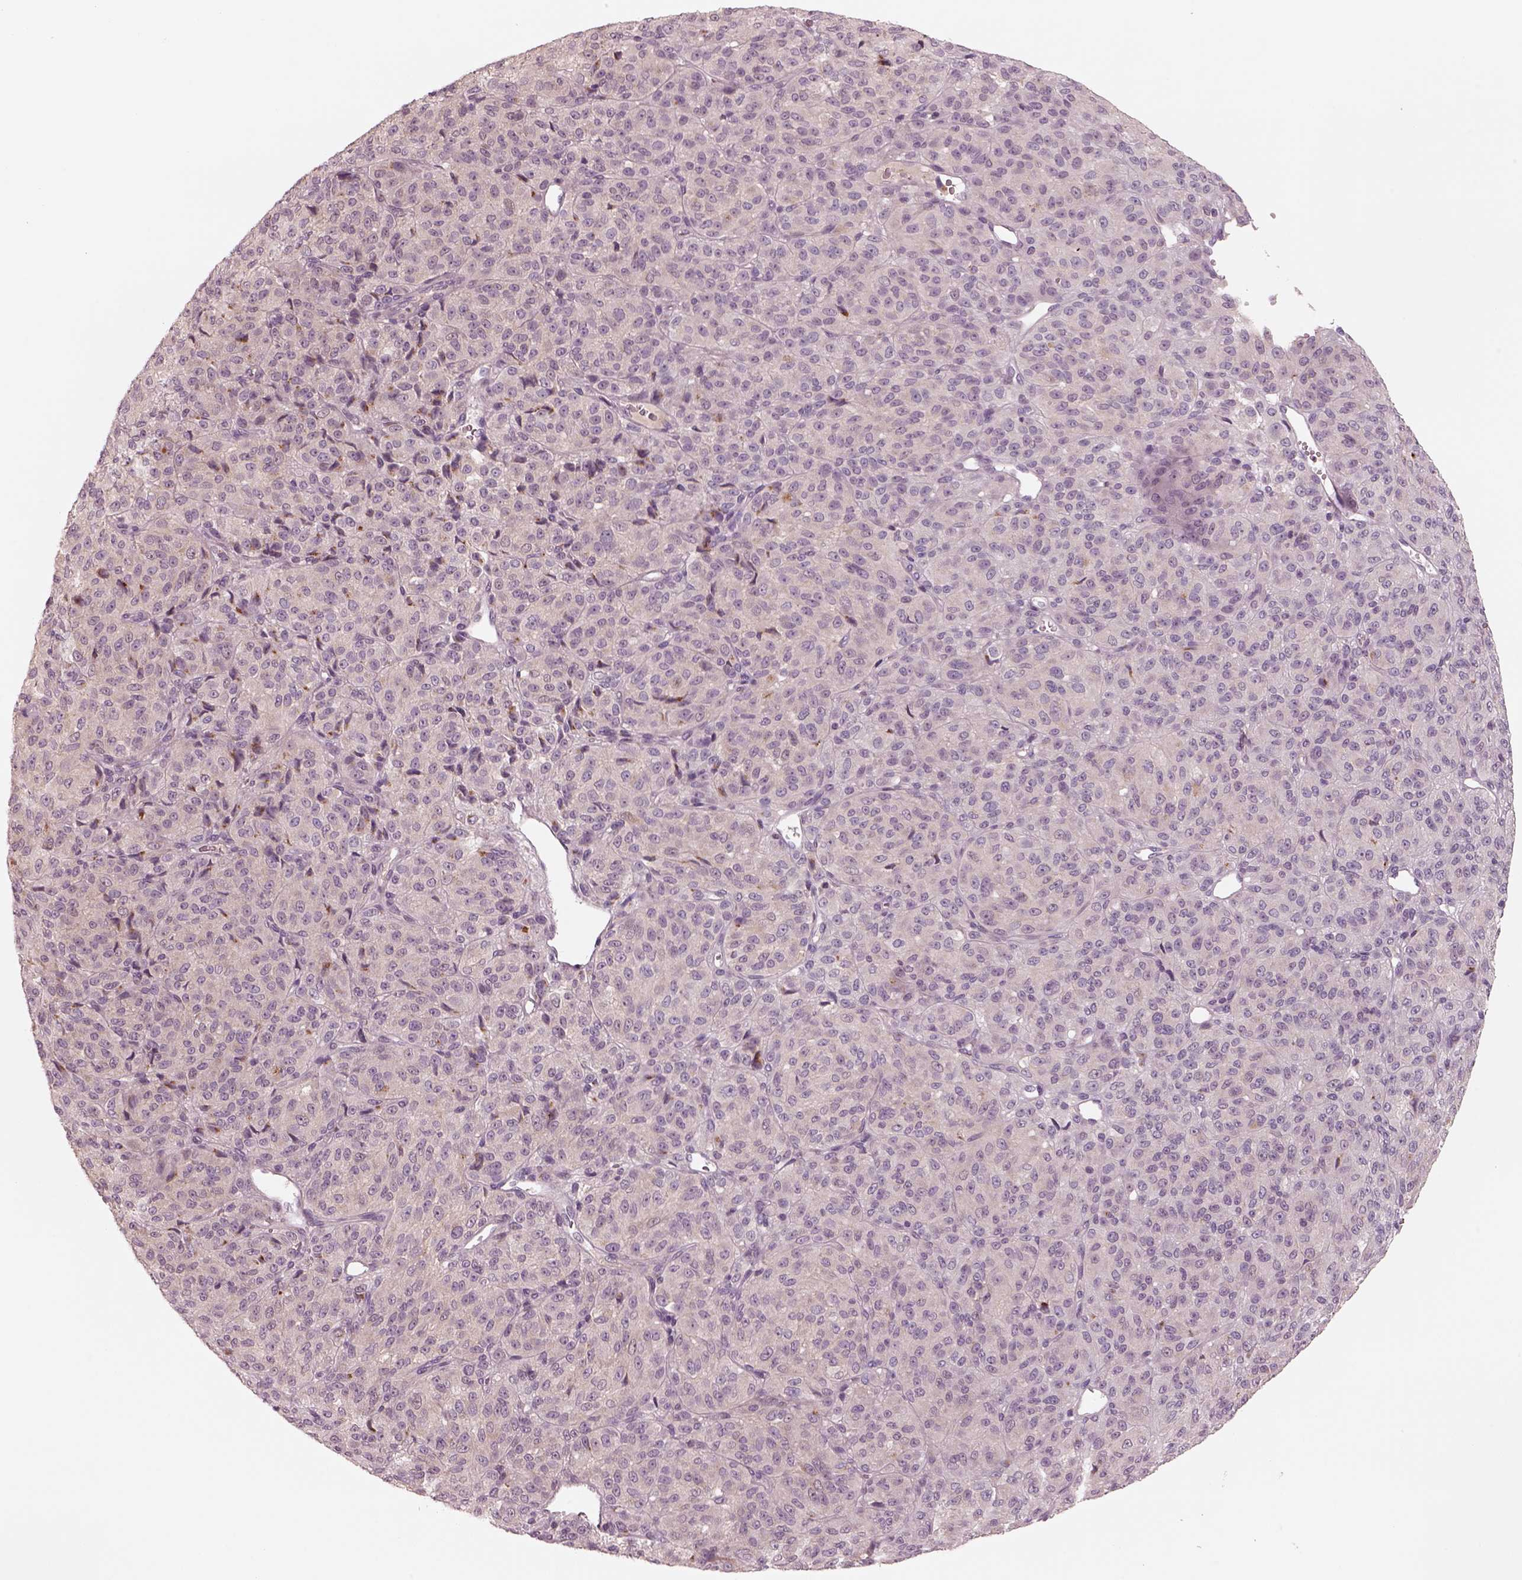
{"staining": {"intensity": "moderate", "quantity": "<25%", "location": "cytoplasmic/membranous"}, "tissue": "melanoma", "cell_type": "Tumor cells", "image_type": "cancer", "snomed": [{"axis": "morphology", "description": "Malignant melanoma, Metastatic site"}, {"axis": "topography", "description": "Brain"}], "caption": "A low amount of moderate cytoplasmic/membranous expression is appreciated in about <25% of tumor cells in malignant melanoma (metastatic site) tissue.", "gene": "SDCBP2", "patient": {"sex": "female", "age": 56}}